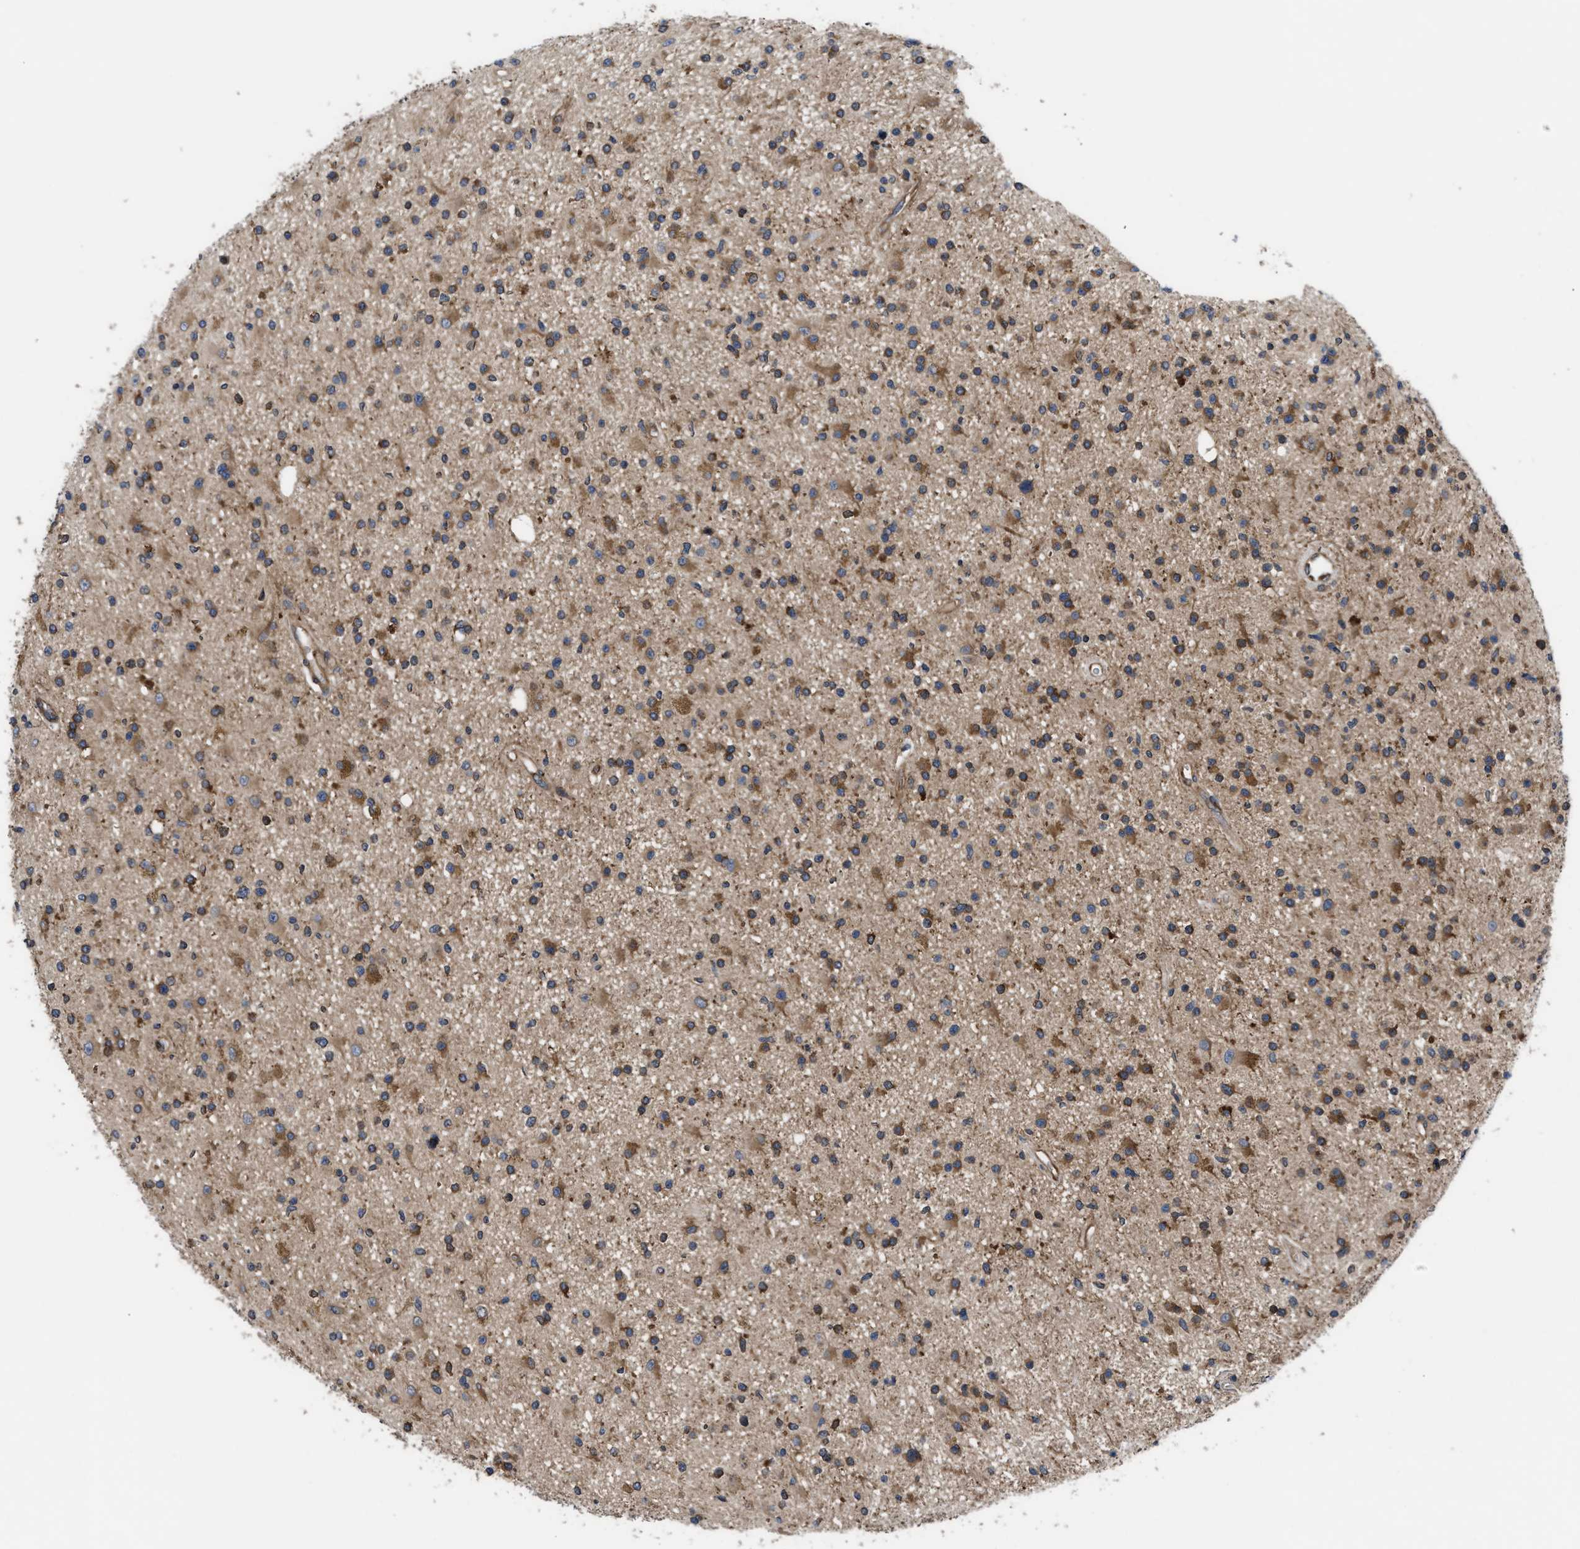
{"staining": {"intensity": "moderate", "quantity": ">75%", "location": "cytoplasmic/membranous"}, "tissue": "glioma", "cell_type": "Tumor cells", "image_type": "cancer", "snomed": [{"axis": "morphology", "description": "Glioma, malignant, High grade"}, {"axis": "topography", "description": "Brain"}], "caption": "This is a histology image of immunohistochemistry (IHC) staining of malignant high-grade glioma, which shows moderate staining in the cytoplasmic/membranous of tumor cells.", "gene": "LAPTM4B", "patient": {"sex": "male", "age": 33}}